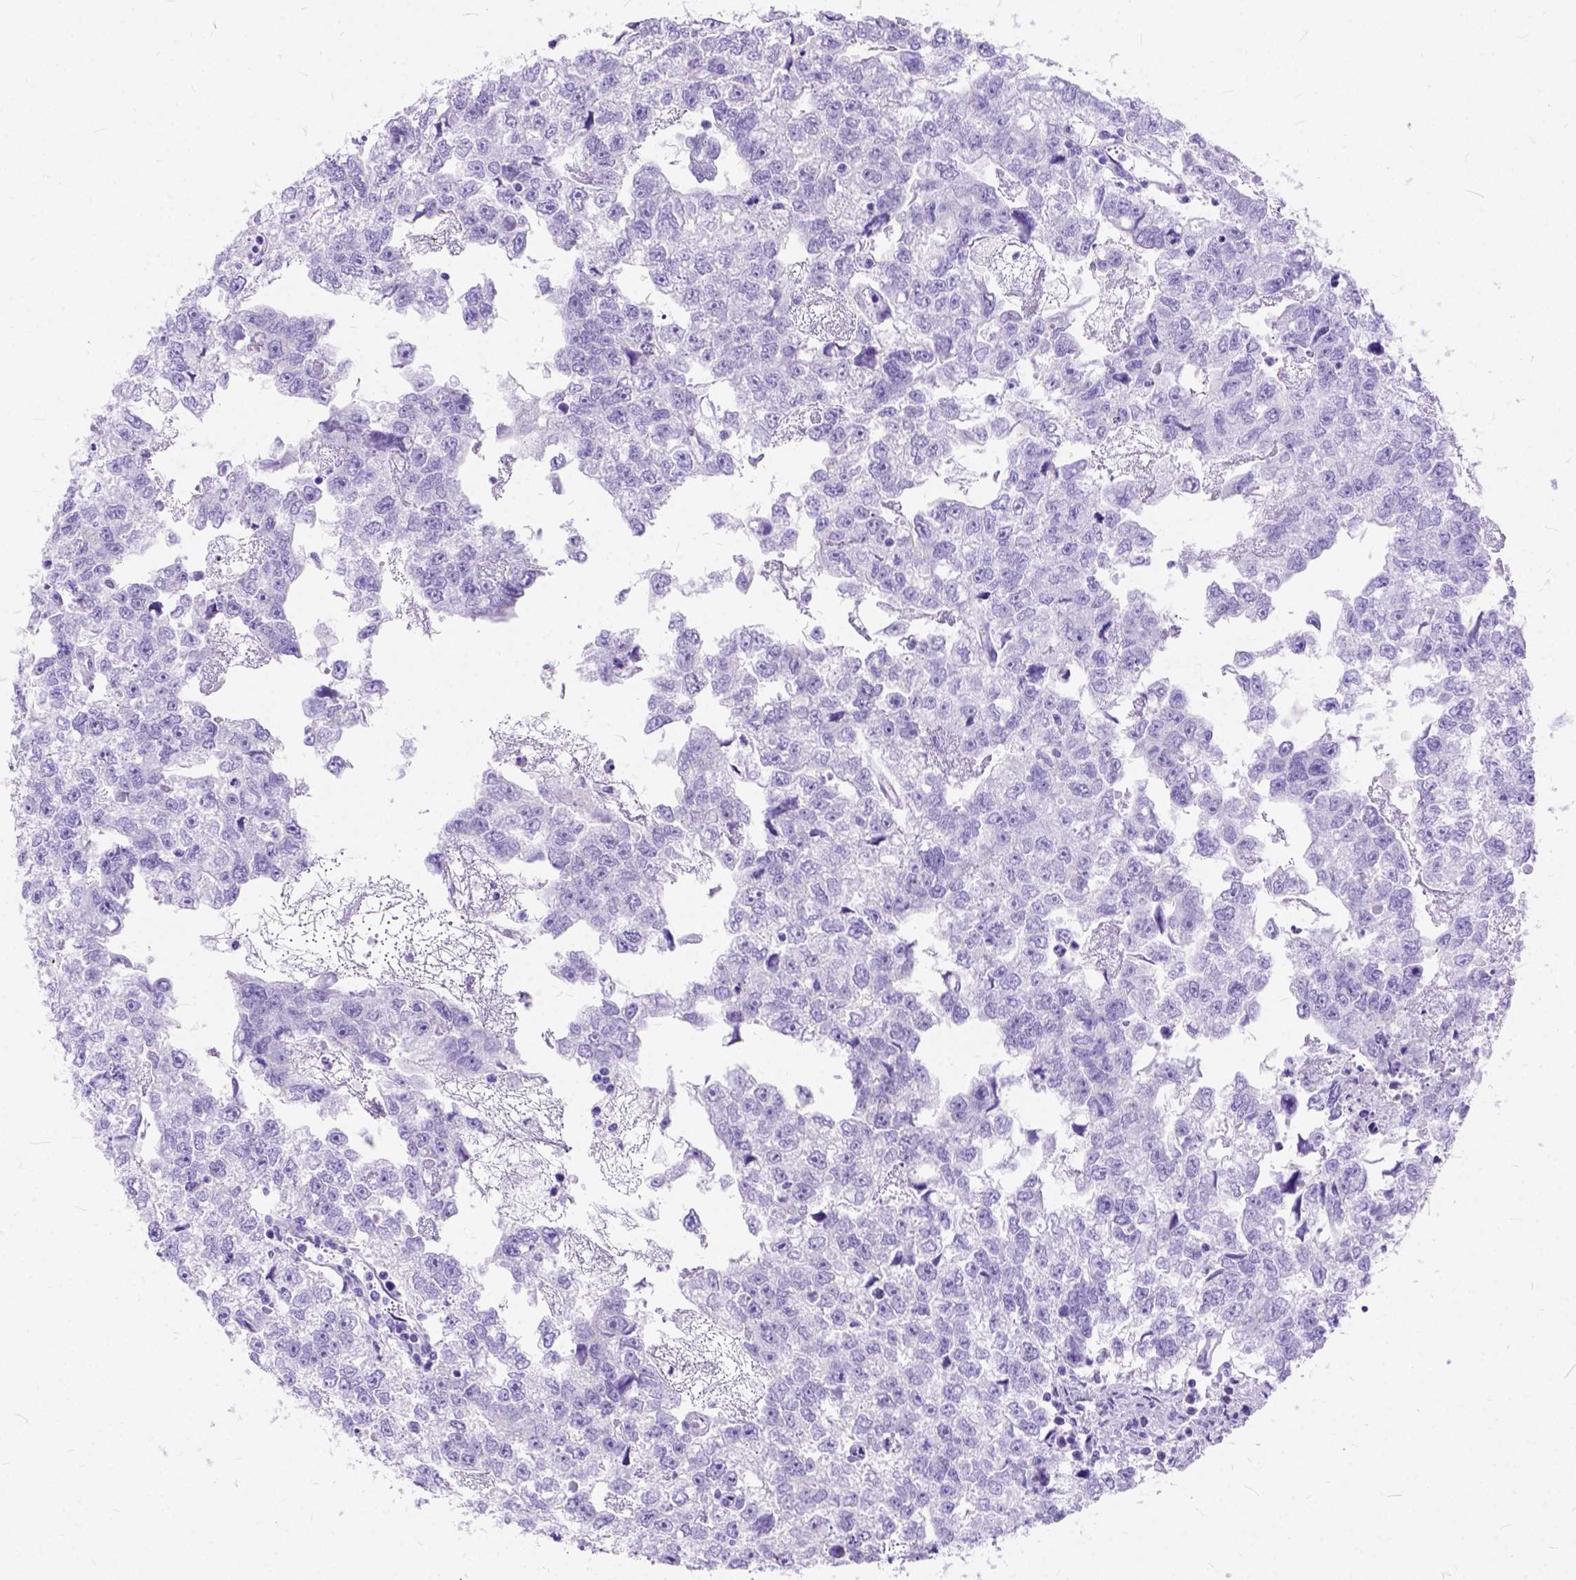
{"staining": {"intensity": "negative", "quantity": "none", "location": "none"}, "tissue": "testis cancer", "cell_type": "Tumor cells", "image_type": "cancer", "snomed": [{"axis": "morphology", "description": "Carcinoma, Embryonal, NOS"}, {"axis": "morphology", "description": "Teratoma, malignant, NOS"}, {"axis": "topography", "description": "Testis"}], "caption": "DAB (3,3'-diaminobenzidine) immunohistochemical staining of human testis malignant teratoma shows no significant expression in tumor cells.", "gene": "C1QTNF3", "patient": {"sex": "male", "age": 44}}